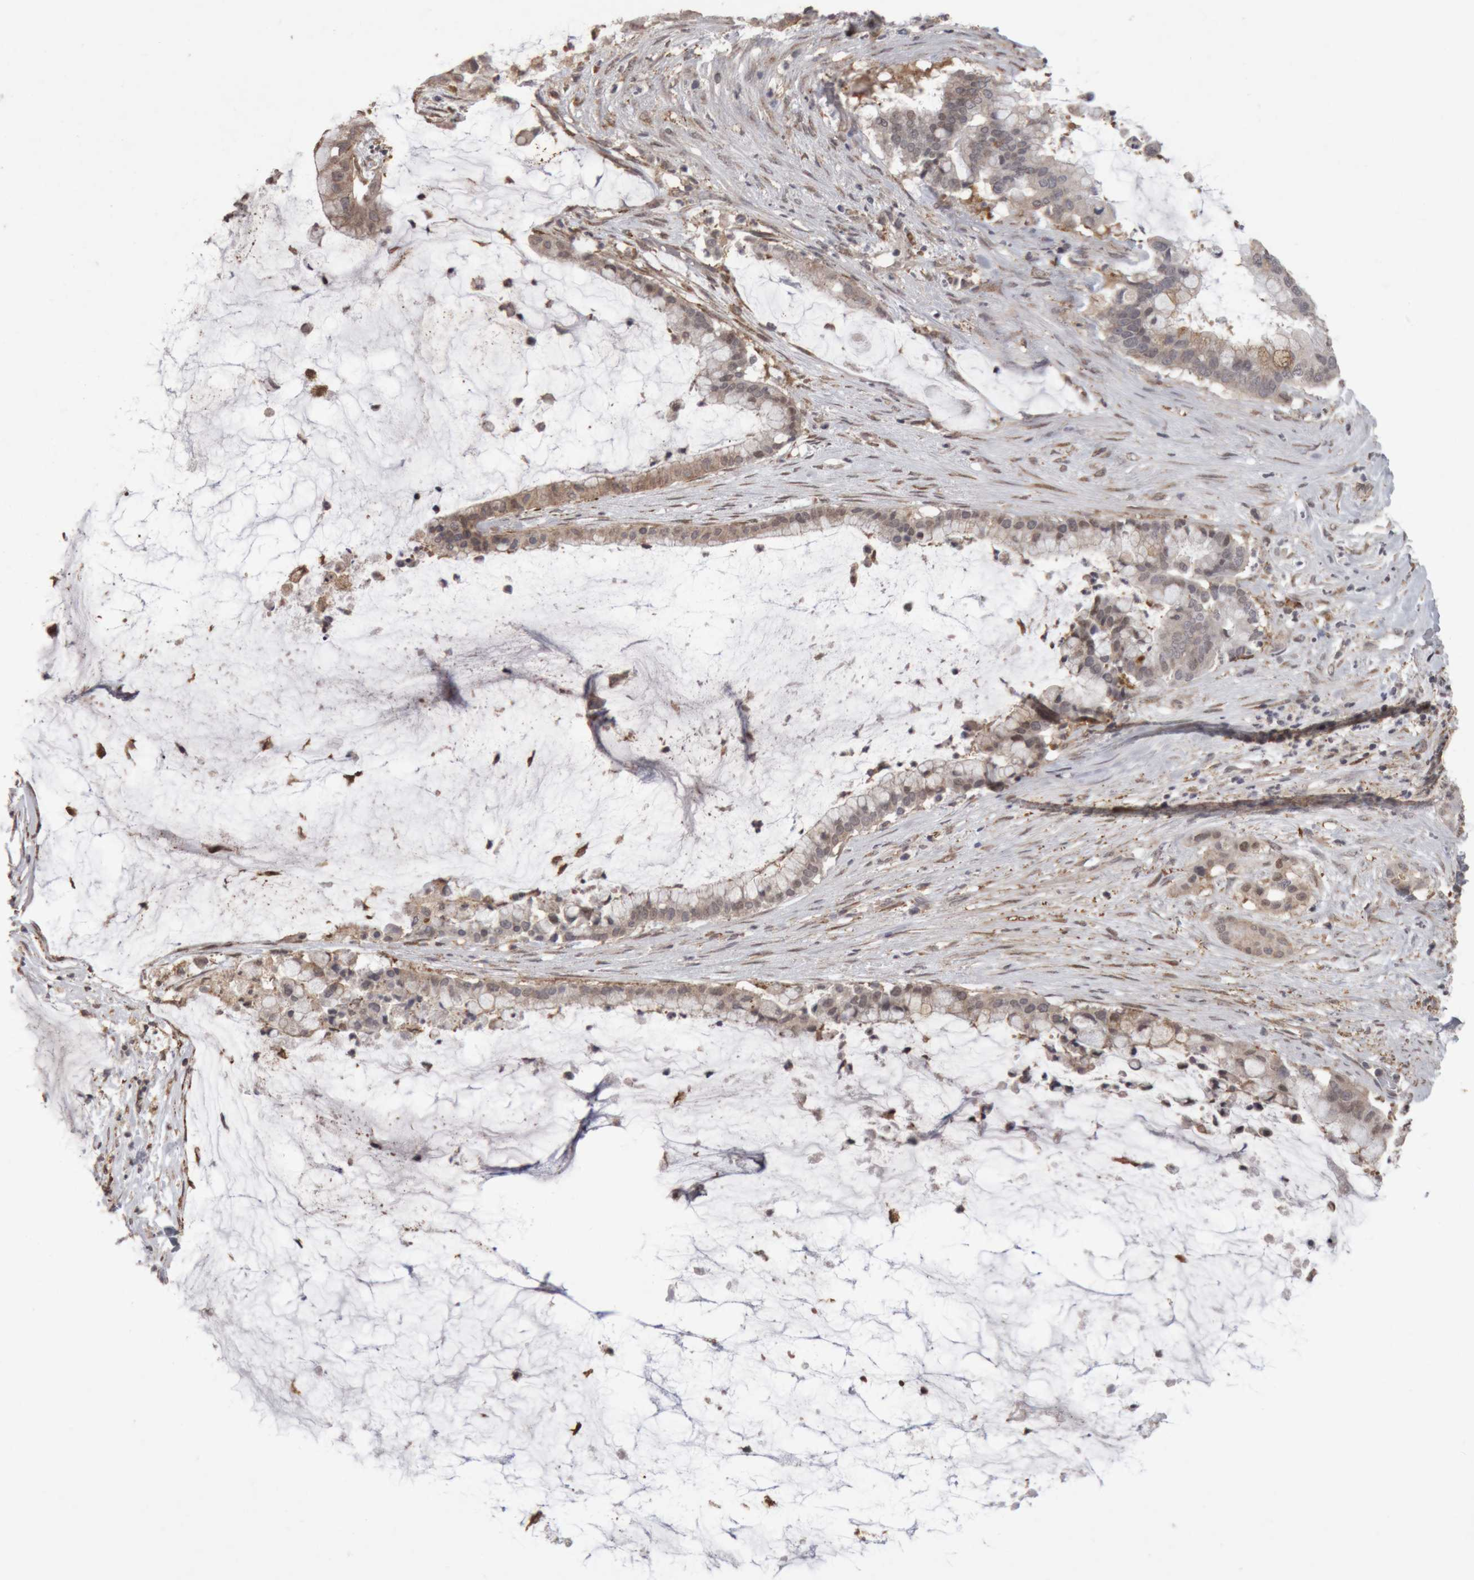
{"staining": {"intensity": "weak", "quantity": "25%-75%", "location": "cytoplasmic/membranous"}, "tissue": "pancreatic cancer", "cell_type": "Tumor cells", "image_type": "cancer", "snomed": [{"axis": "morphology", "description": "Adenocarcinoma, NOS"}, {"axis": "topography", "description": "Pancreas"}], "caption": "A brown stain labels weak cytoplasmic/membranous positivity of a protein in pancreatic cancer (adenocarcinoma) tumor cells.", "gene": "MEP1A", "patient": {"sex": "male", "age": 41}}